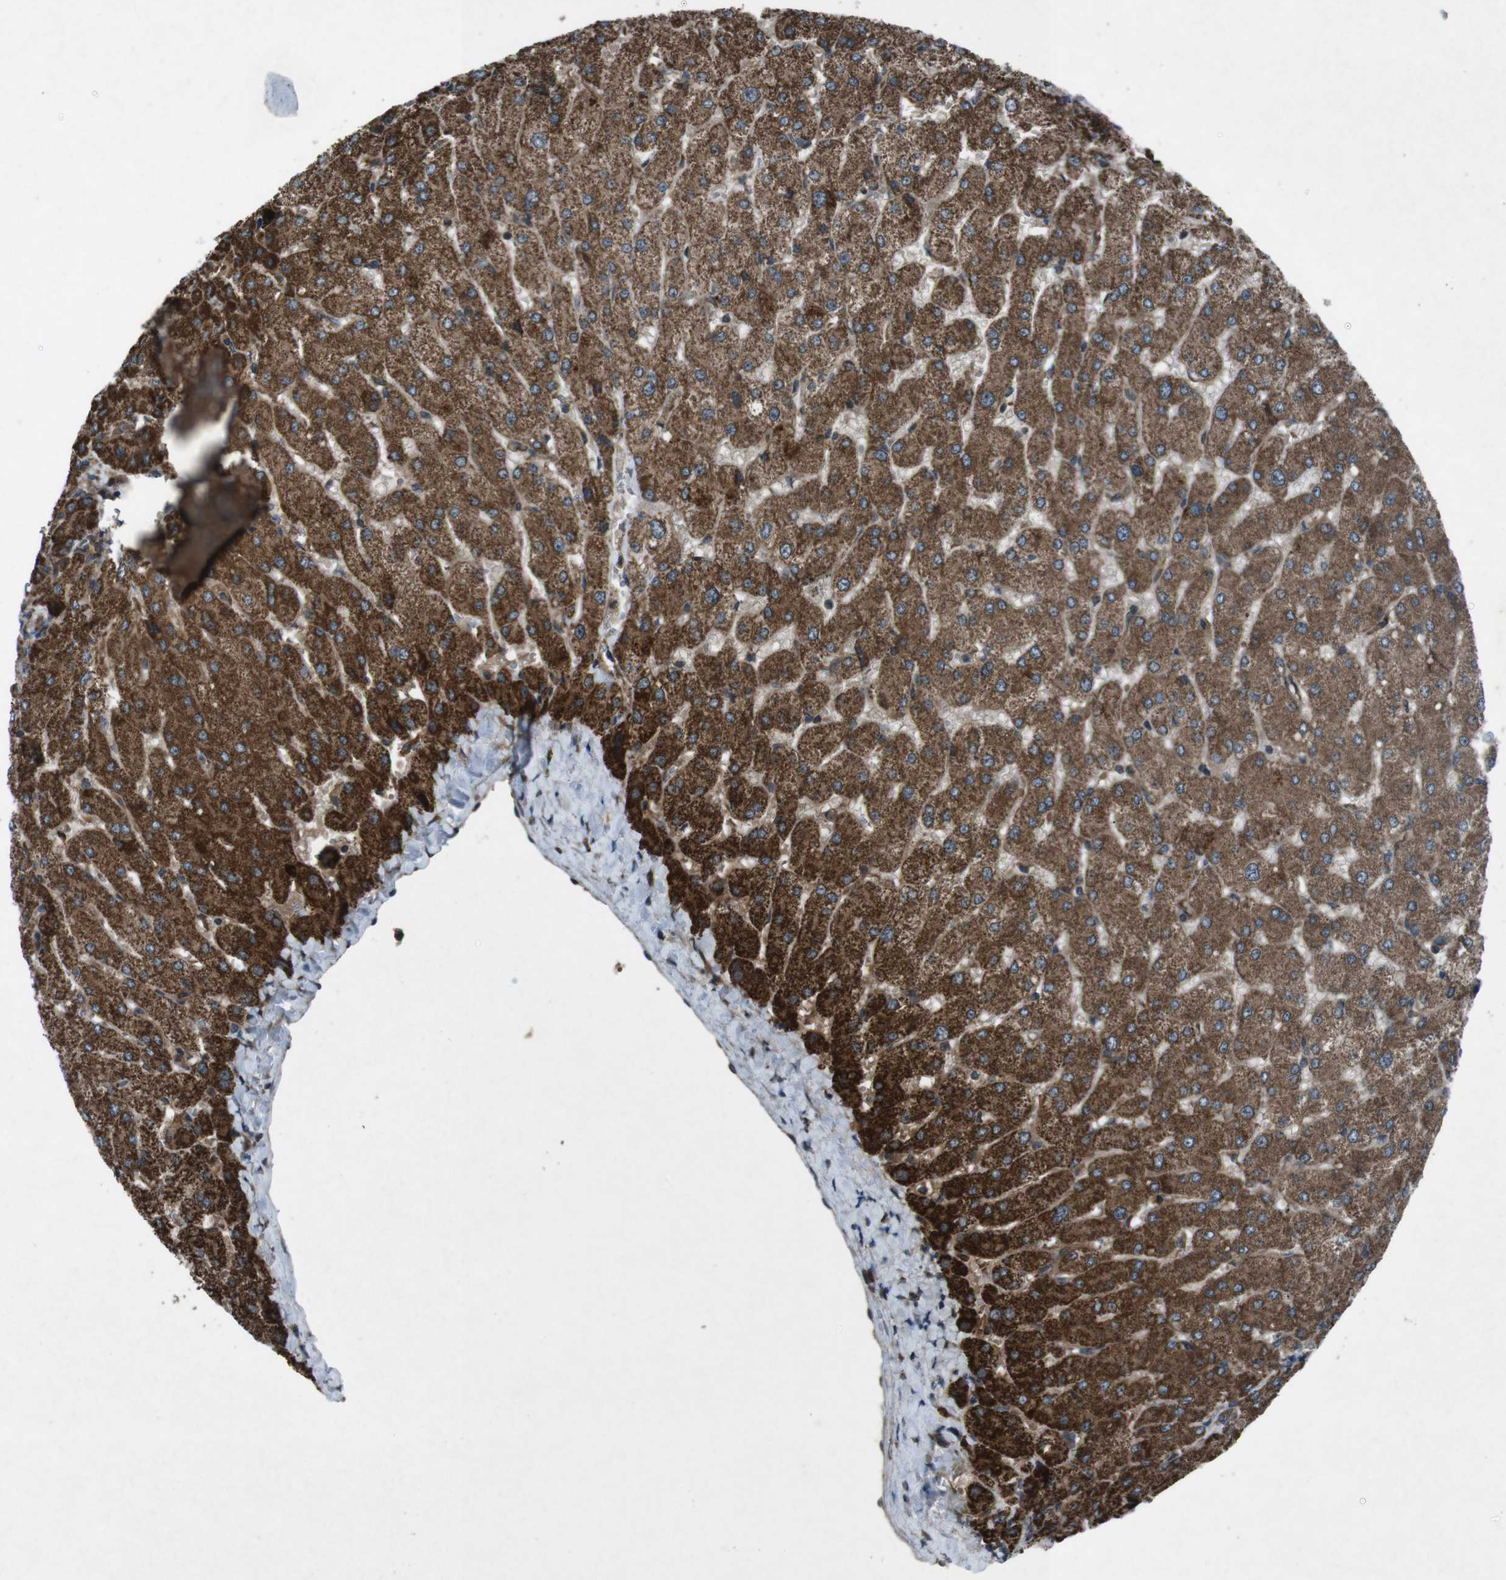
{"staining": {"intensity": "moderate", "quantity": ">75%", "location": "cytoplasmic/membranous"}, "tissue": "liver", "cell_type": "Cholangiocytes", "image_type": "normal", "snomed": [{"axis": "morphology", "description": "Normal tissue, NOS"}, {"axis": "topography", "description": "Liver"}], "caption": "Immunohistochemical staining of normal human liver demonstrates medium levels of moderate cytoplasmic/membranous expression in approximately >75% of cholangiocytes.", "gene": "SLC27A4", "patient": {"sex": "male", "age": 55}}